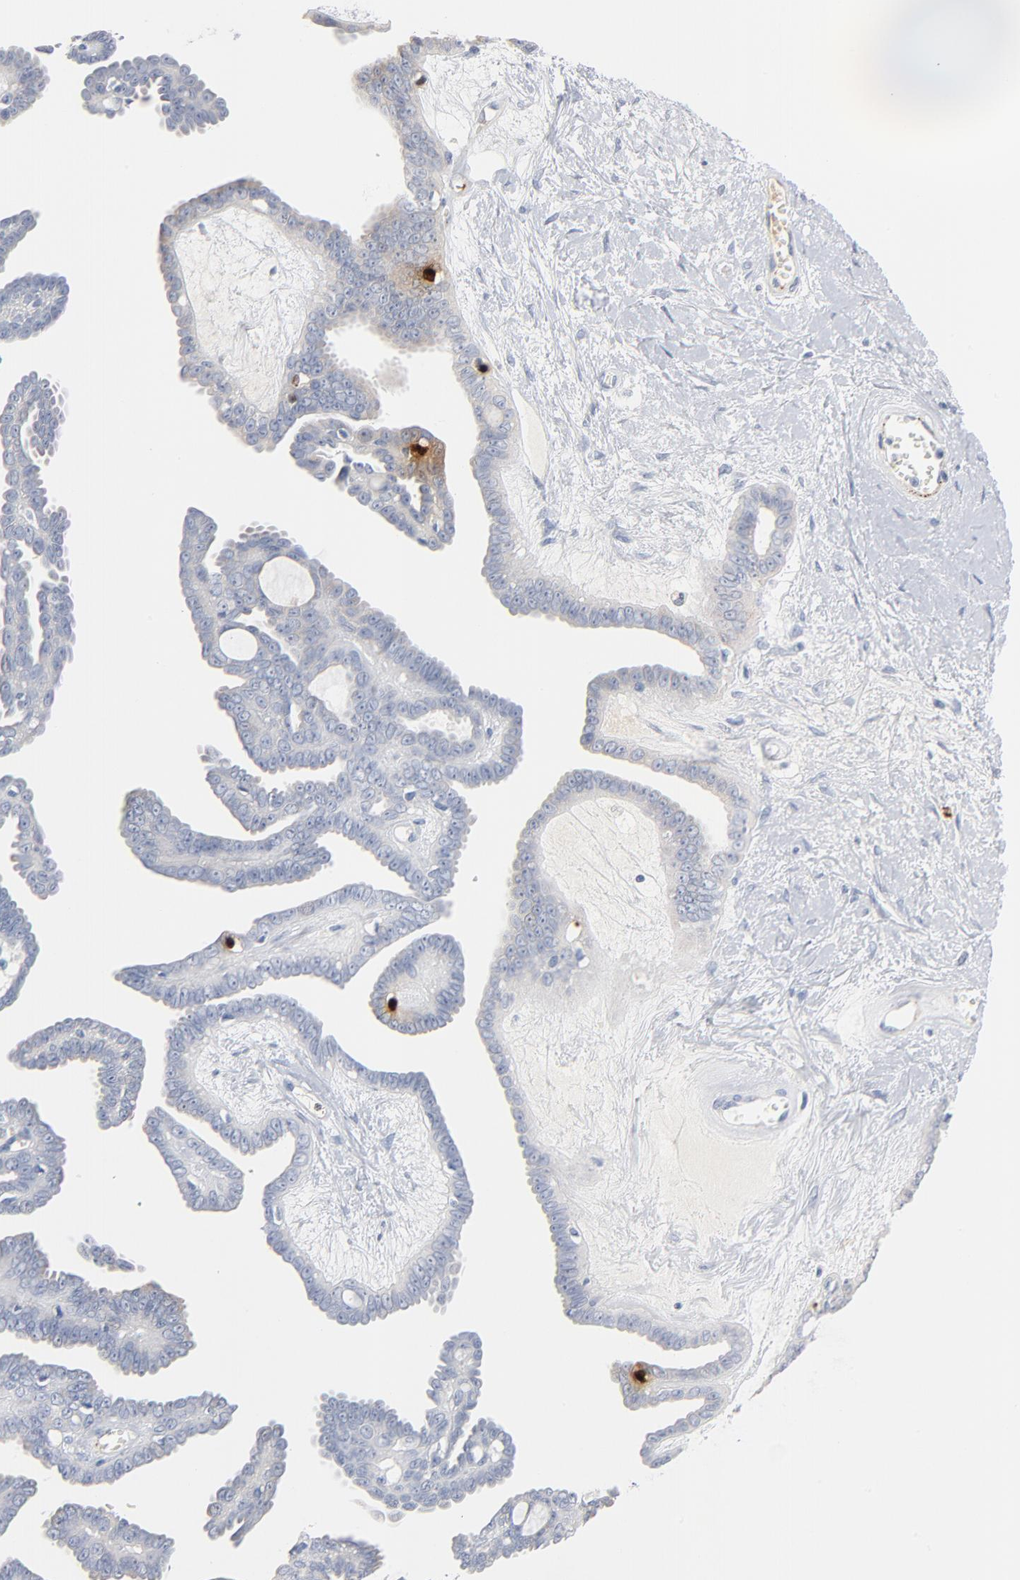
{"staining": {"intensity": "negative", "quantity": "none", "location": "none"}, "tissue": "ovarian cancer", "cell_type": "Tumor cells", "image_type": "cancer", "snomed": [{"axis": "morphology", "description": "Cystadenocarcinoma, serous, NOS"}, {"axis": "topography", "description": "Ovary"}], "caption": "There is no significant positivity in tumor cells of serous cystadenocarcinoma (ovarian).", "gene": "GZMB", "patient": {"sex": "female", "age": 71}}